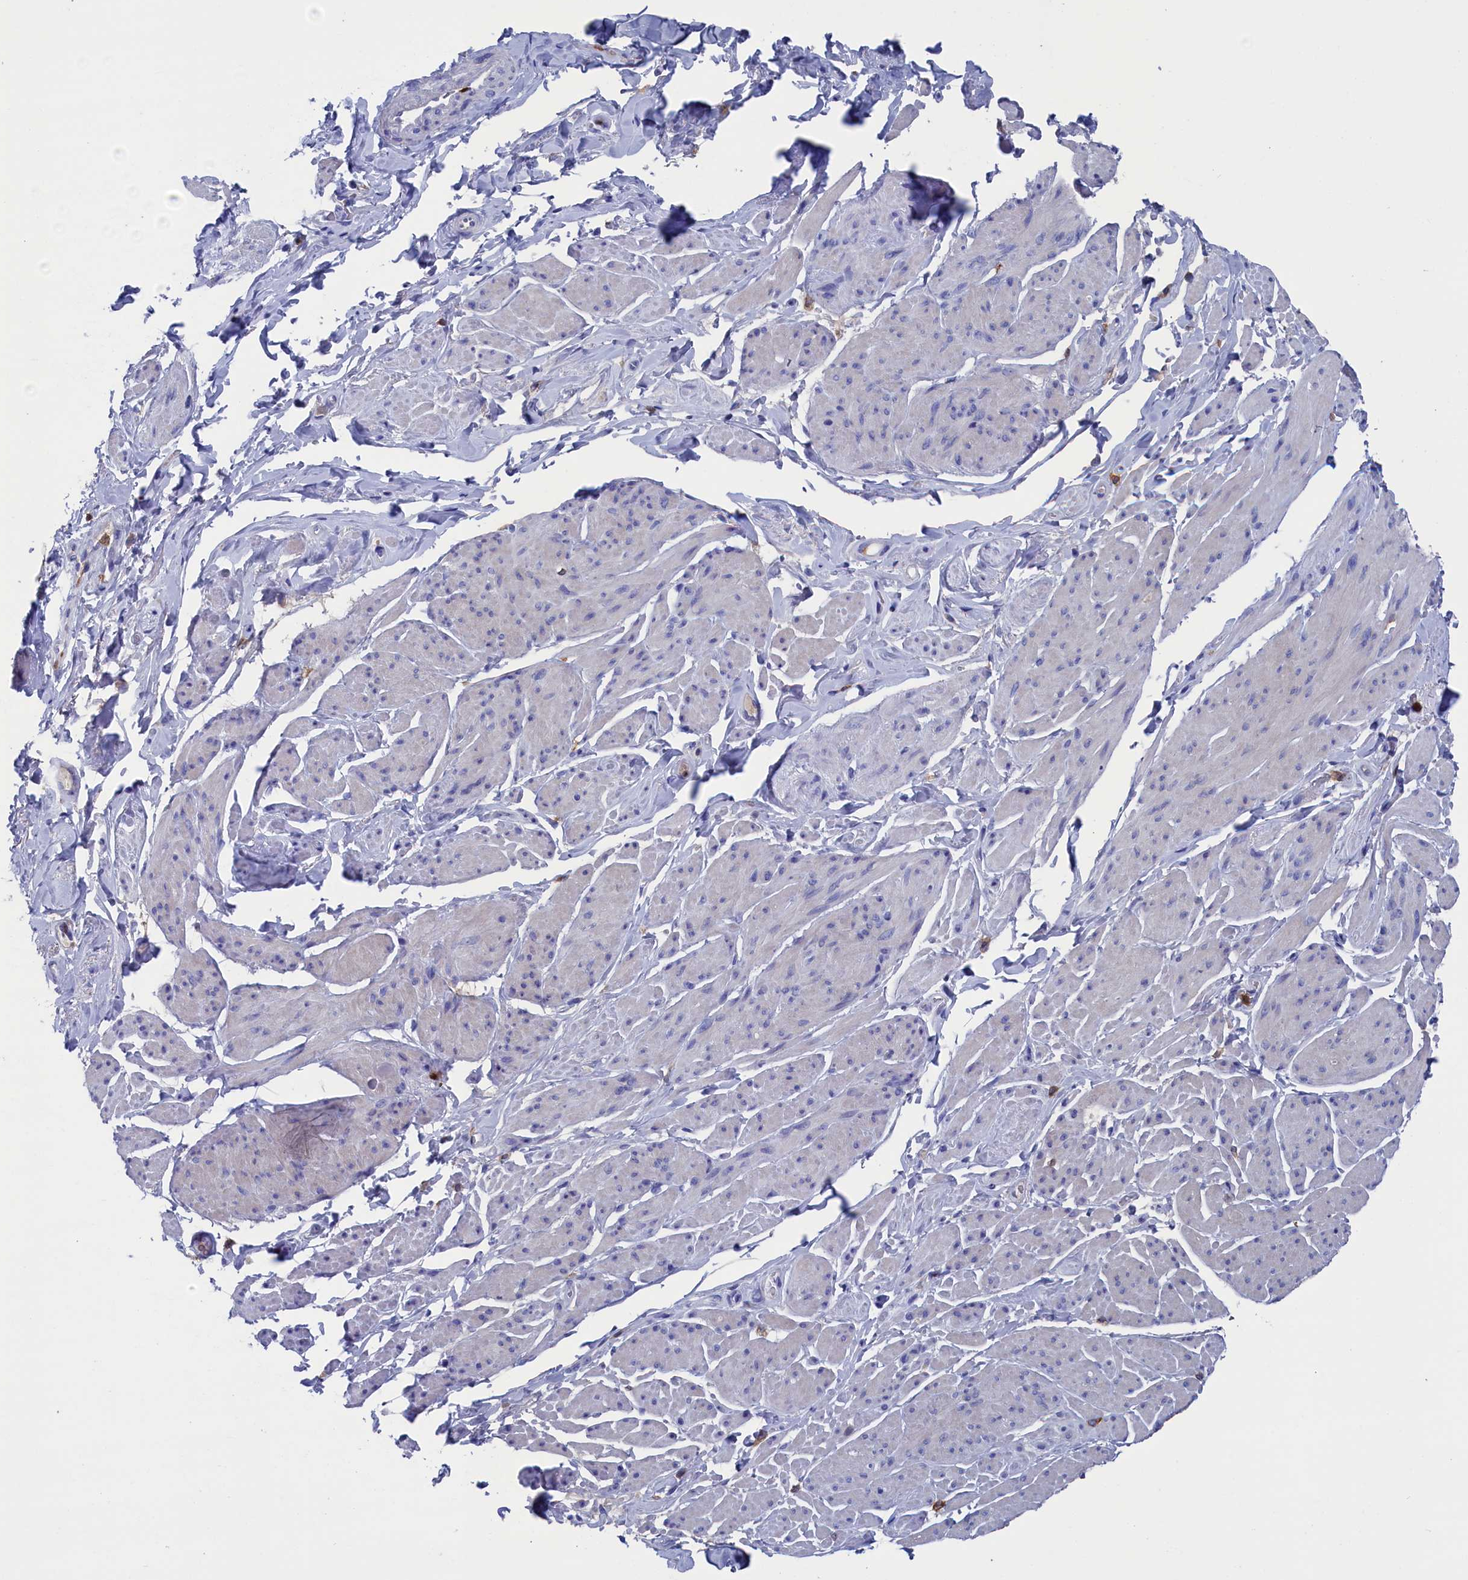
{"staining": {"intensity": "negative", "quantity": "none", "location": "none"}, "tissue": "smooth muscle", "cell_type": "Smooth muscle cells", "image_type": "normal", "snomed": [{"axis": "morphology", "description": "Normal tissue, NOS"}, {"axis": "topography", "description": "Smooth muscle"}, {"axis": "topography", "description": "Peripheral nerve tissue"}], "caption": "Unremarkable smooth muscle was stained to show a protein in brown. There is no significant positivity in smooth muscle cells. Brightfield microscopy of immunohistochemistry stained with DAB (3,3'-diaminobenzidine) (brown) and hematoxylin (blue), captured at high magnification.", "gene": "TYROBP", "patient": {"sex": "male", "age": 69}}